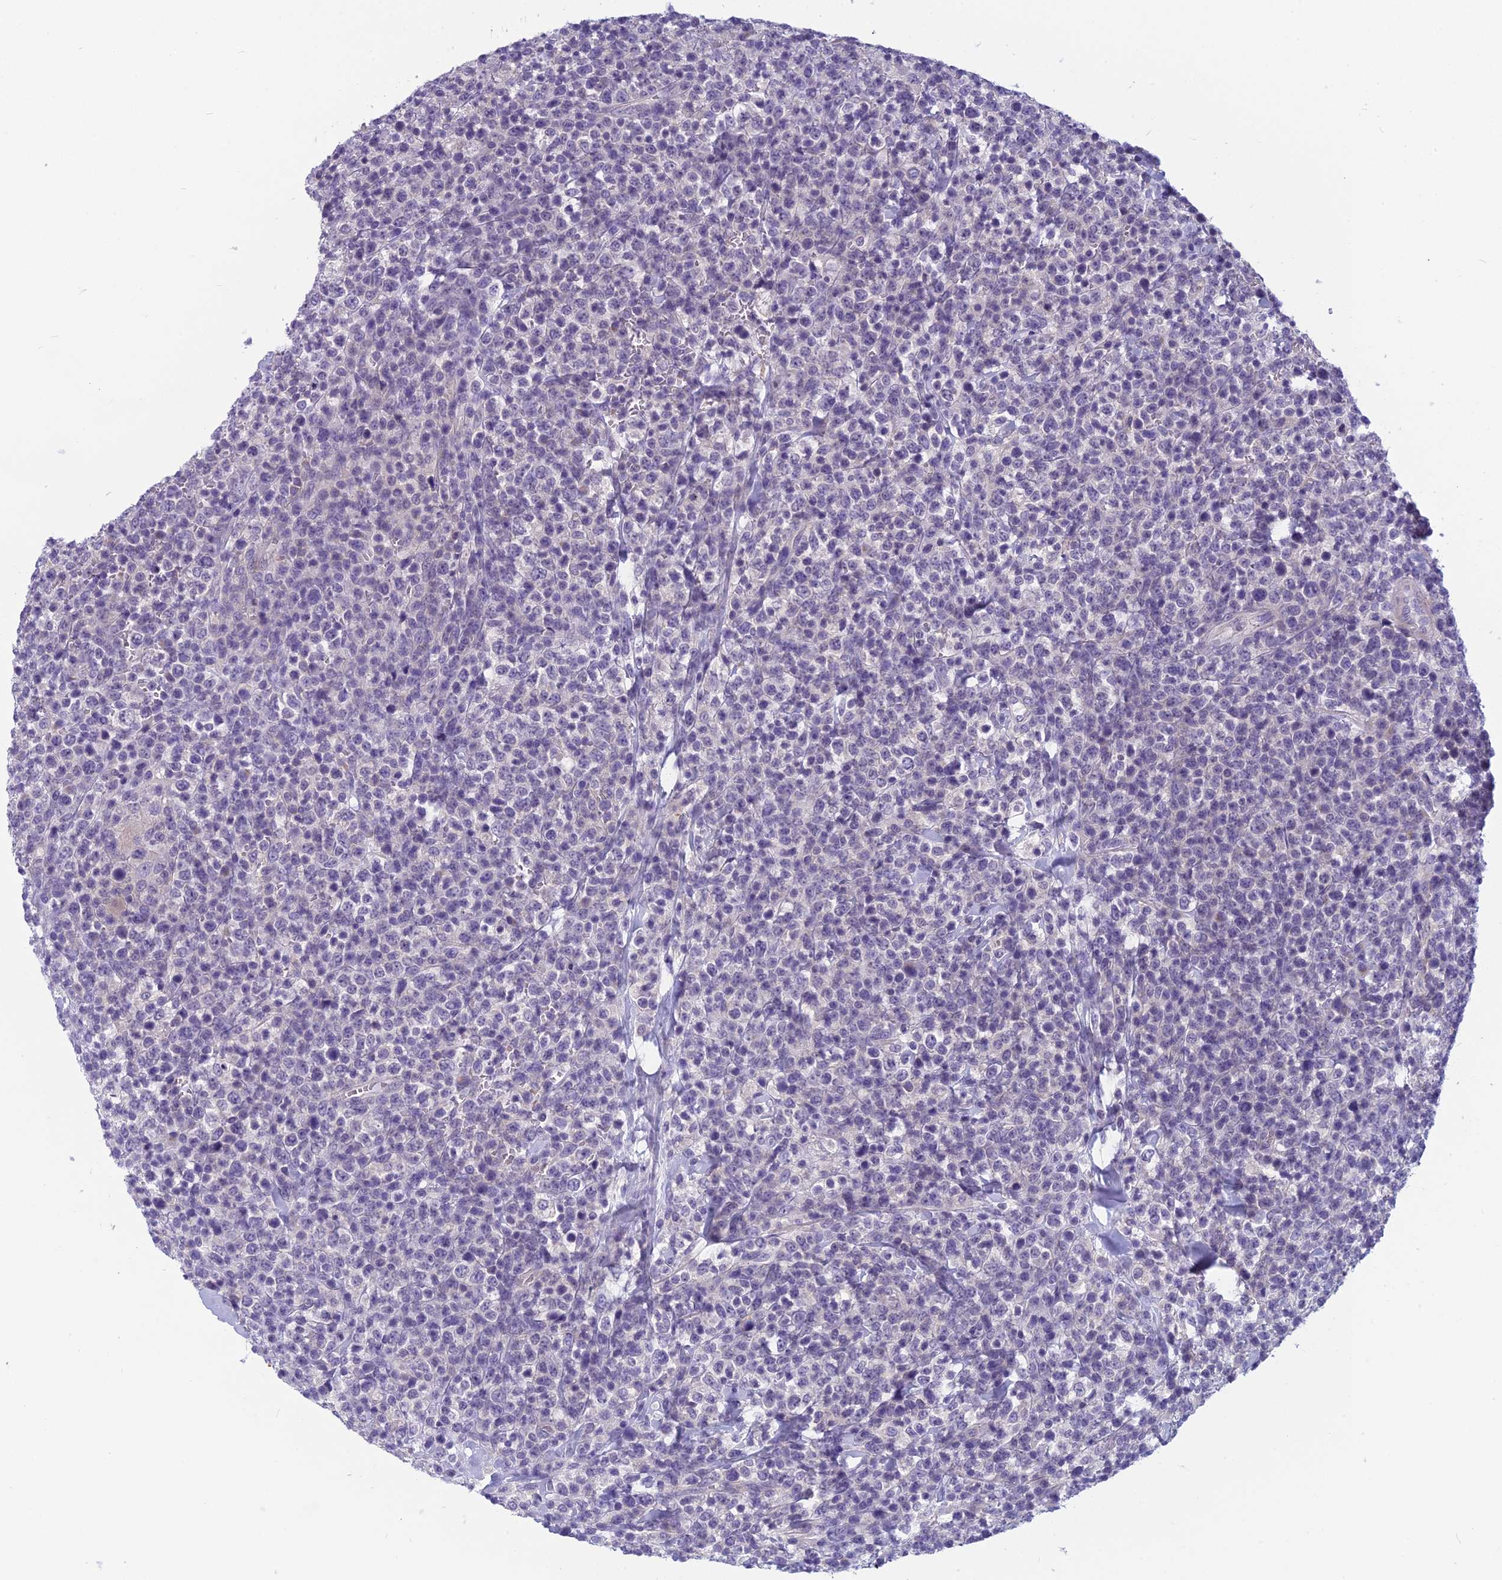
{"staining": {"intensity": "negative", "quantity": "none", "location": "none"}, "tissue": "lymphoma", "cell_type": "Tumor cells", "image_type": "cancer", "snomed": [{"axis": "morphology", "description": "Malignant lymphoma, non-Hodgkin's type, High grade"}, {"axis": "topography", "description": "Colon"}], "caption": "Protein analysis of high-grade malignant lymphoma, non-Hodgkin's type reveals no significant expression in tumor cells.", "gene": "RBM41", "patient": {"sex": "female", "age": 53}}